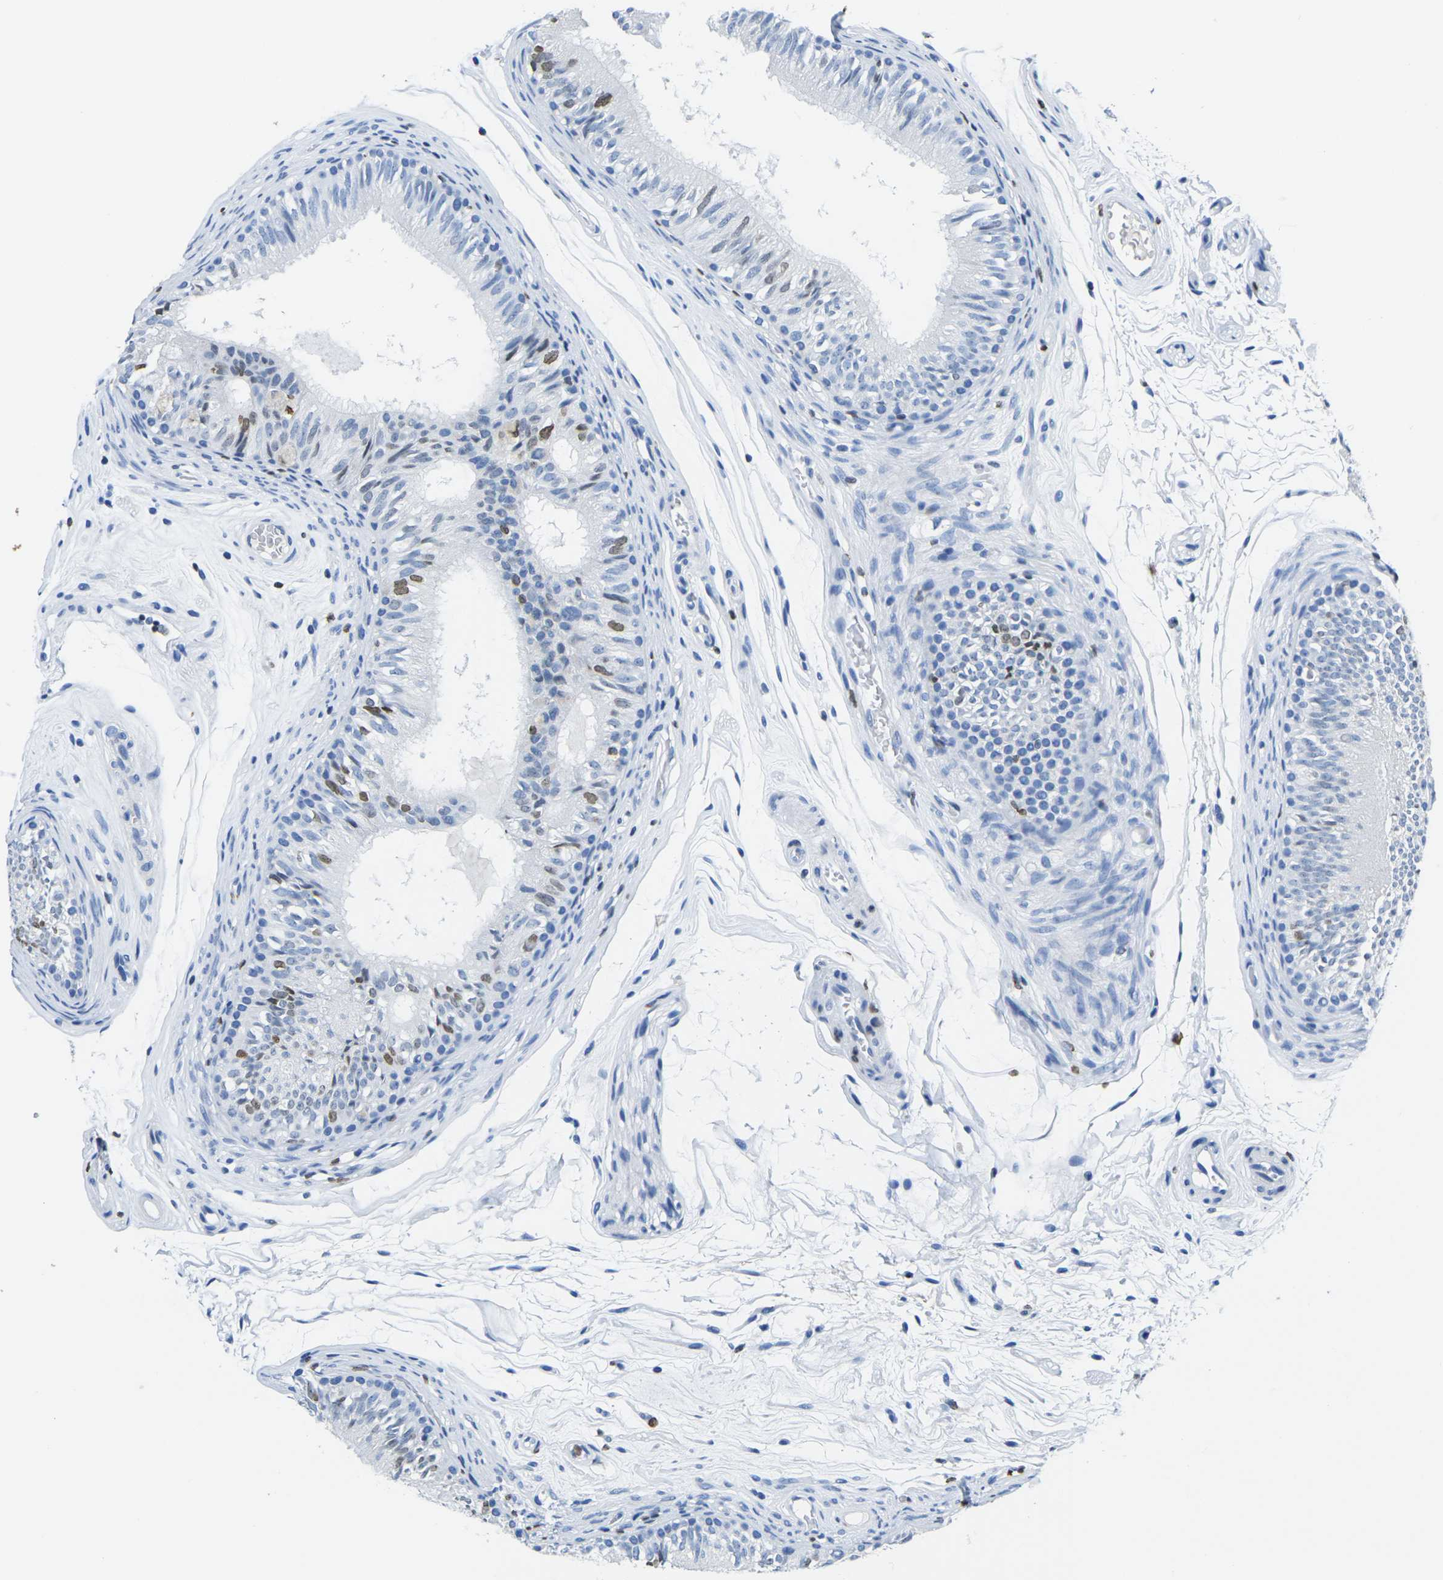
{"staining": {"intensity": "moderate", "quantity": "<25%", "location": "nuclear"}, "tissue": "epididymis", "cell_type": "Glandular cells", "image_type": "normal", "snomed": [{"axis": "morphology", "description": "Normal tissue, NOS"}, {"axis": "topography", "description": "Epididymis"}], "caption": "Brown immunohistochemical staining in unremarkable human epididymis reveals moderate nuclear expression in about <25% of glandular cells.", "gene": "DRAXIN", "patient": {"sex": "male", "age": 36}}